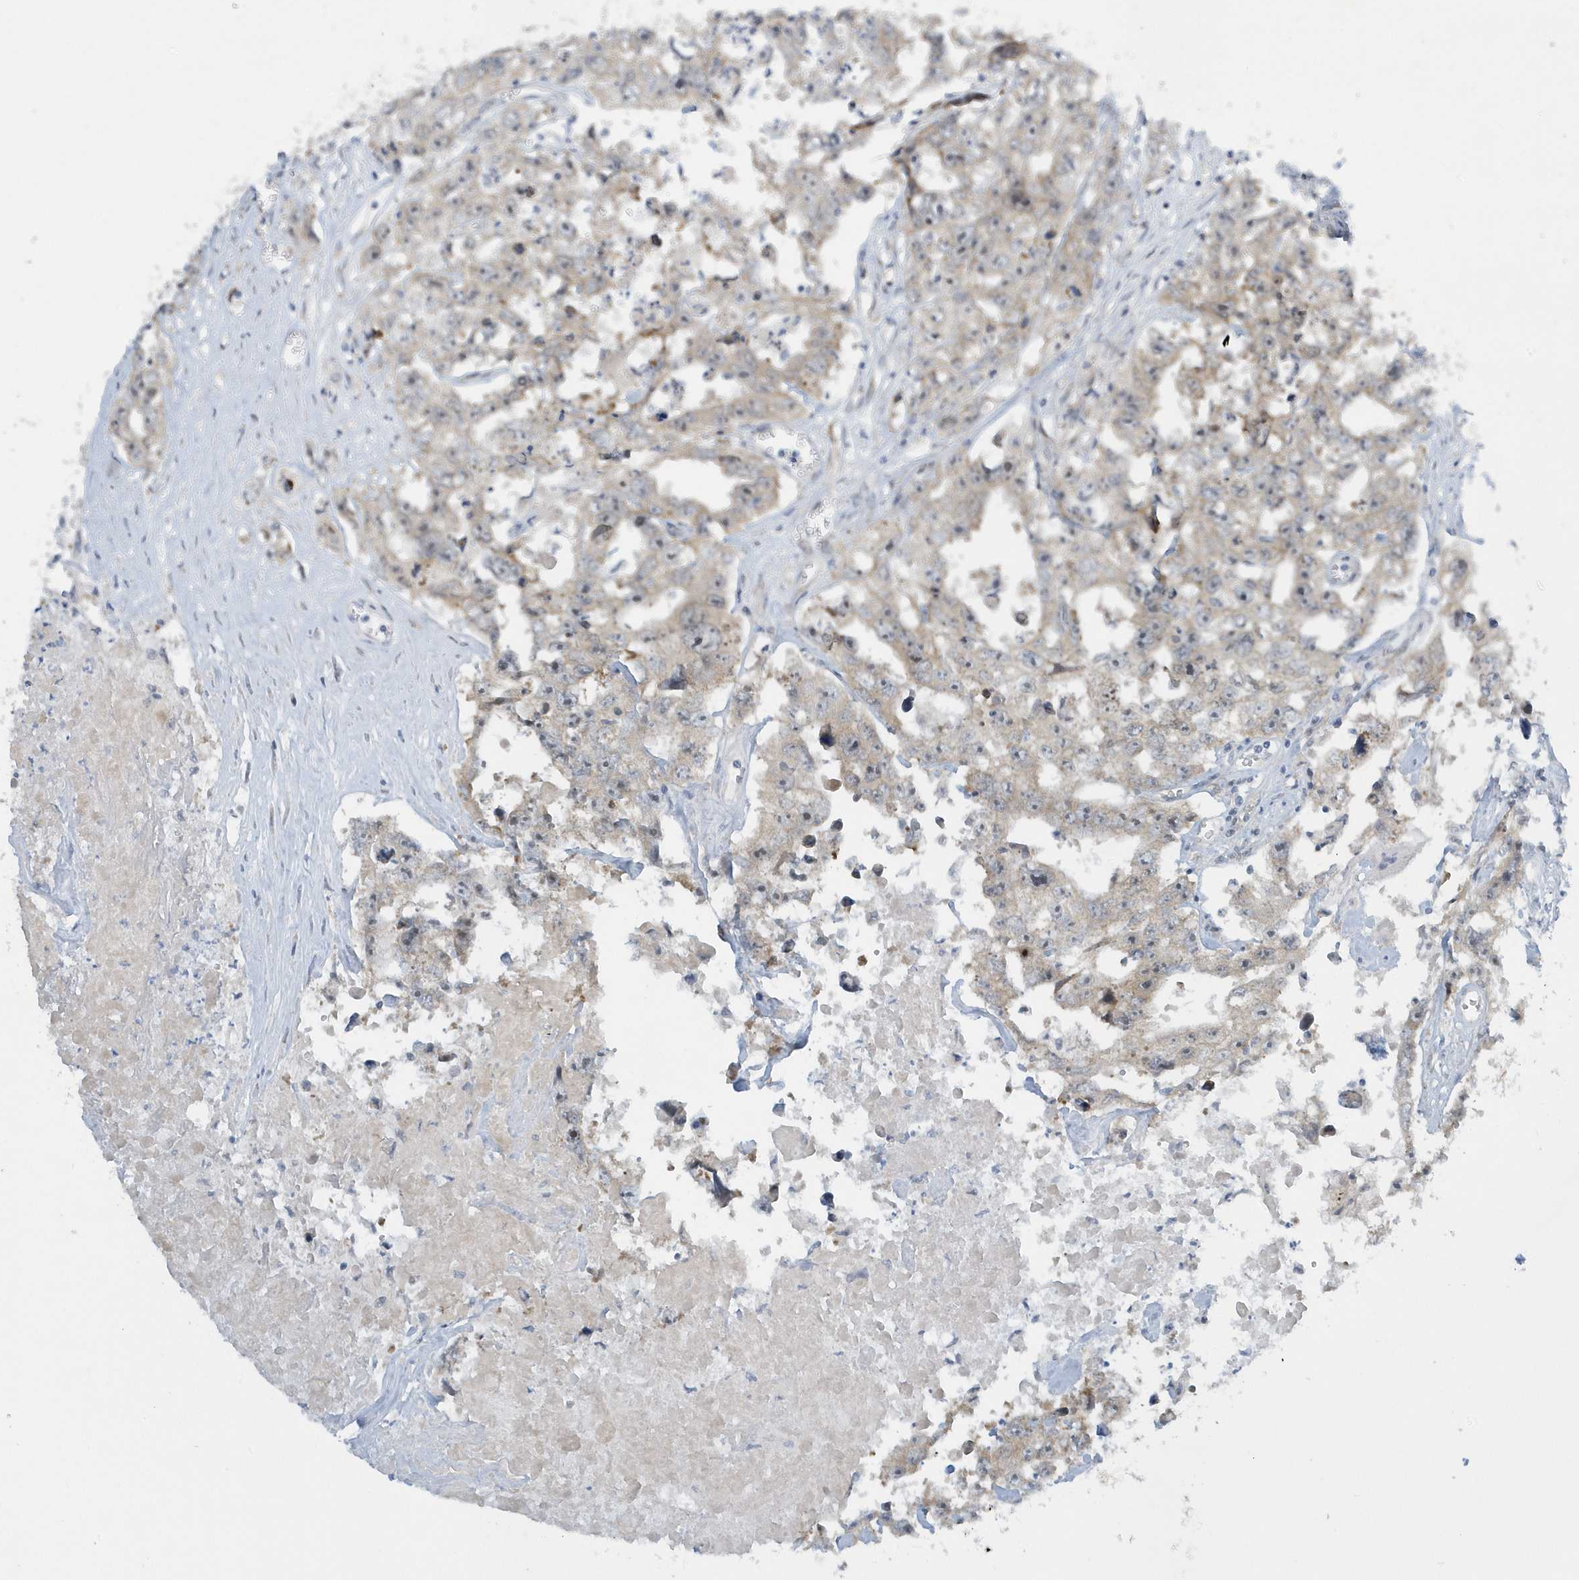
{"staining": {"intensity": "weak", "quantity": "25%-75%", "location": "cytoplasmic/membranous"}, "tissue": "testis cancer", "cell_type": "Tumor cells", "image_type": "cancer", "snomed": [{"axis": "morphology", "description": "Seminoma, NOS"}, {"axis": "morphology", "description": "Carcinoma, Embryonal, NOS"}, {"axis": "topography", "description": "Testis"}], "caption": "Human testis seminoma stained with a brown dye demonstrates weak cytoplasmic/membranous positive expression in approximately 25%-75% of tumor cells.", "gene": "SCN3A", "patient": {"sex": "male", "age": 43}}